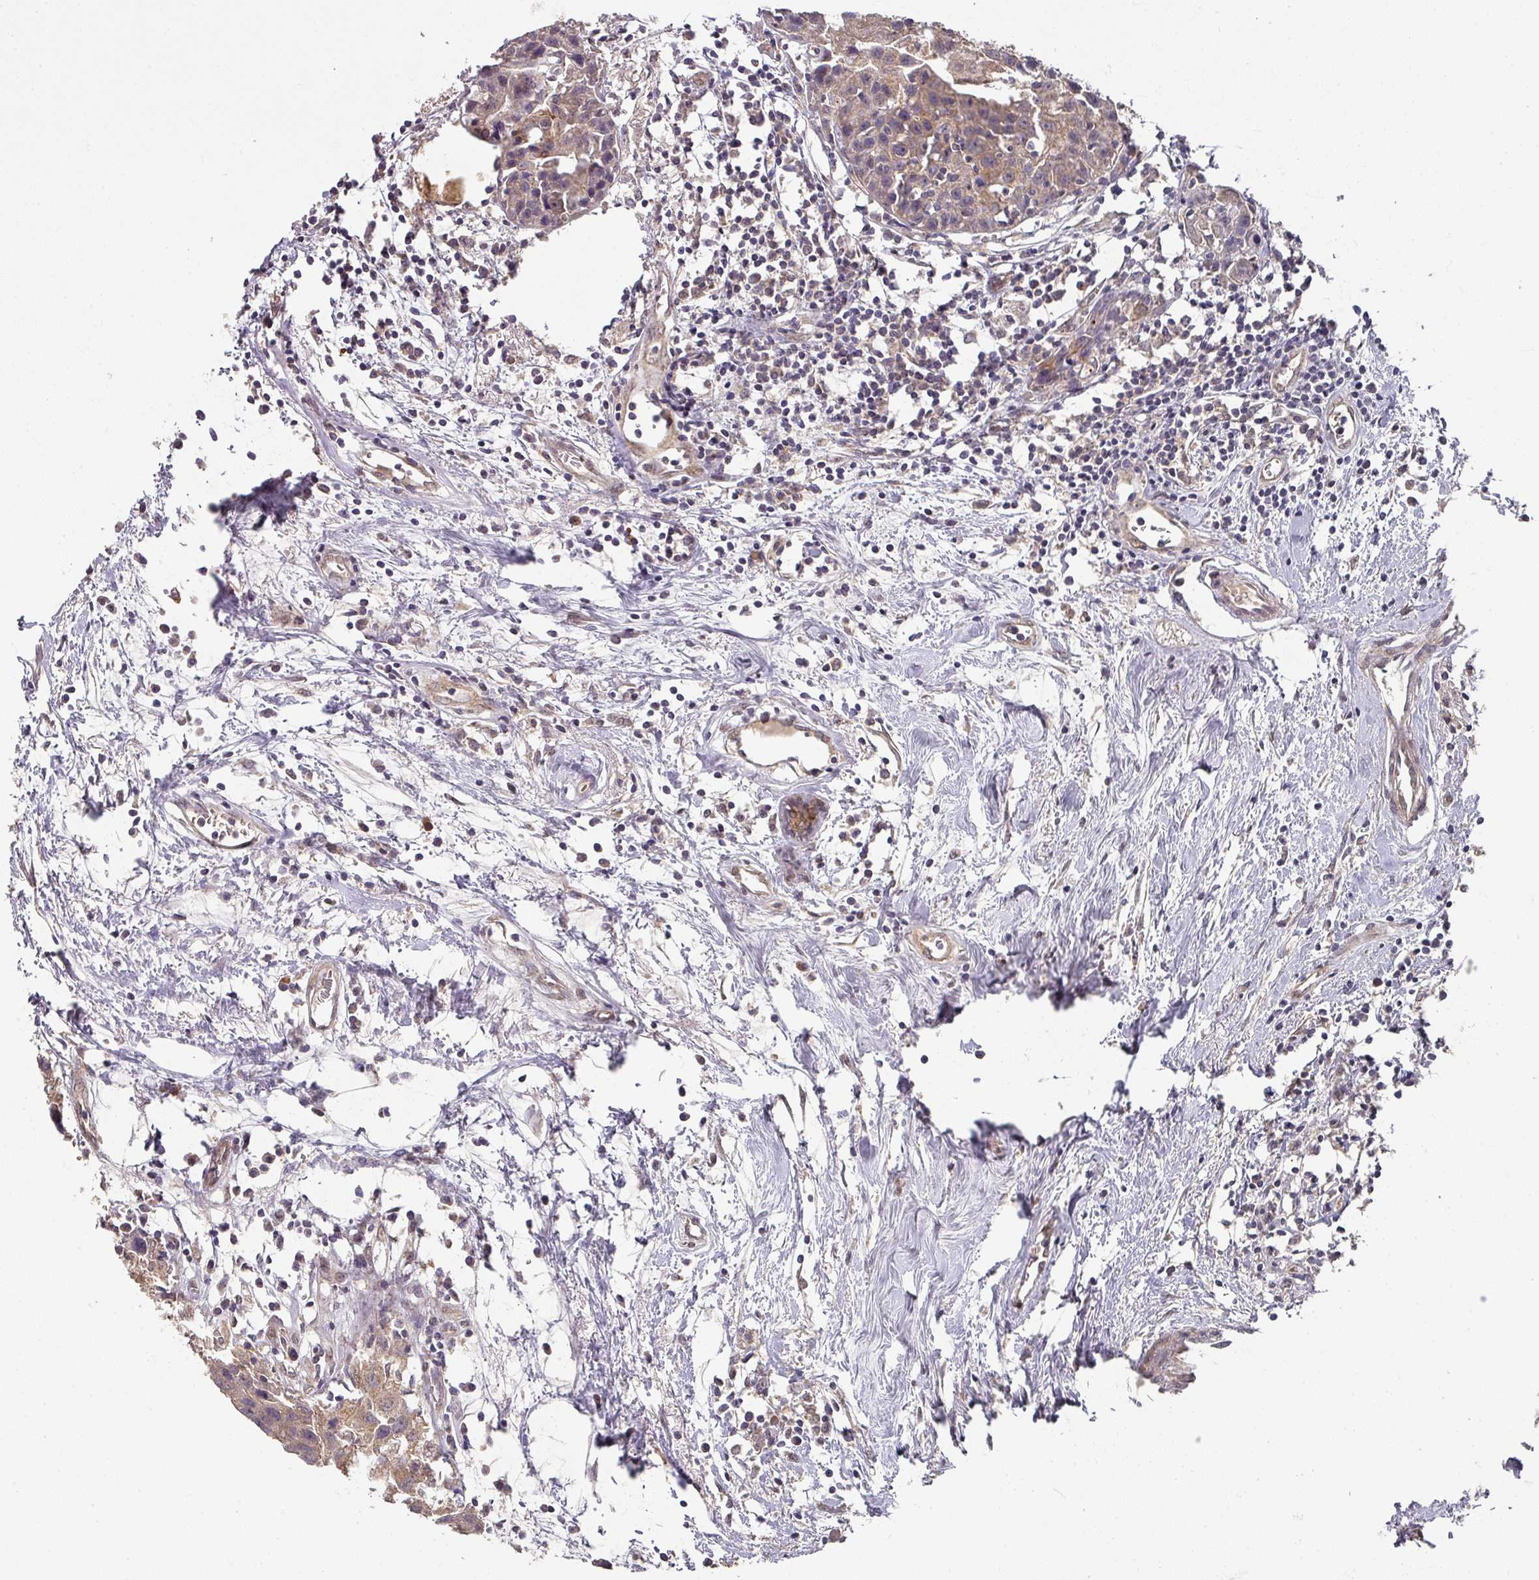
{"staining": {"intensity": "weak", "quantity": ">75%", "location": "cytoplasmic/membranous"}, "tissue": "breast cancer", "cell_type": "Tumor cells", "image_type": "cancer", "snomed": [{"axis": "morphology", "description": "Carcinoma, NOS"}, {"axis": "topography", "description": "Breast"}], "caption": "IHC (DAB) staining of human breast carcinoma reveals weak cytoplasmic/membranous protein expression in about >75% of tumor cells.", "gene": "EXTL3", "patient": {"sex": "female", "age": 60}}